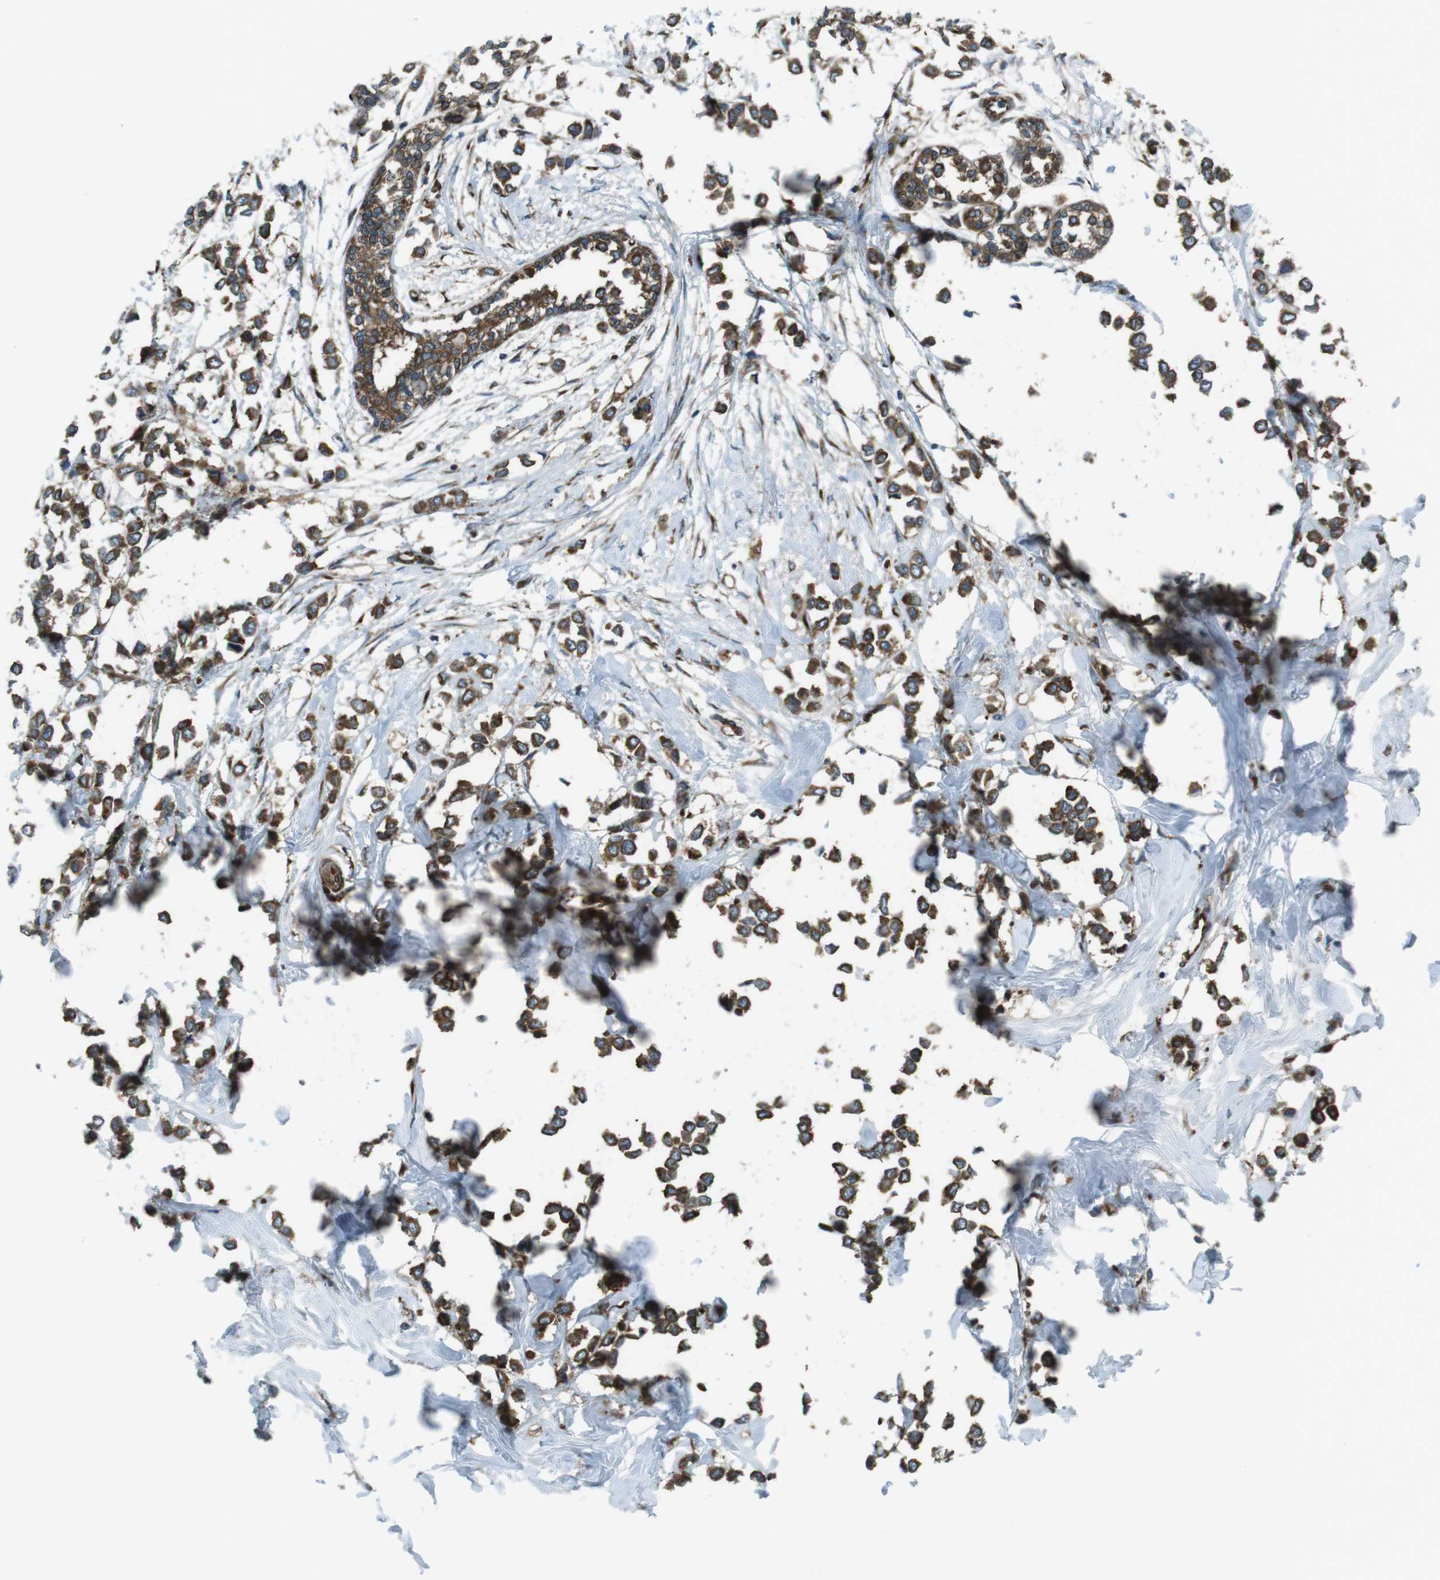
{"staining": {"intensity": "moderate", "quantity": ">75%", "location": "cytoplasmic/membranous"}, "tissue": "breast cancer", "cell_type": "Tumor cells", "image_type": "cancer", "snomed": [{"axis": "morphology", "description": "Lobular carcinoma"}, {"axis": "topography", "description": "Breast"}], "caption": "An immunohistochemistry (IHC) image of neoplastic tissue is shown. Protein staining in brown labels moderate cytoplasmic/membranous positivity in breast lobular carcinoma within tumor cells. Ihc stains the protein of interest in brown and the nuclei are stained blue.", "gene": "KTN1", "patient": {"sex": "female", "age": 51}}